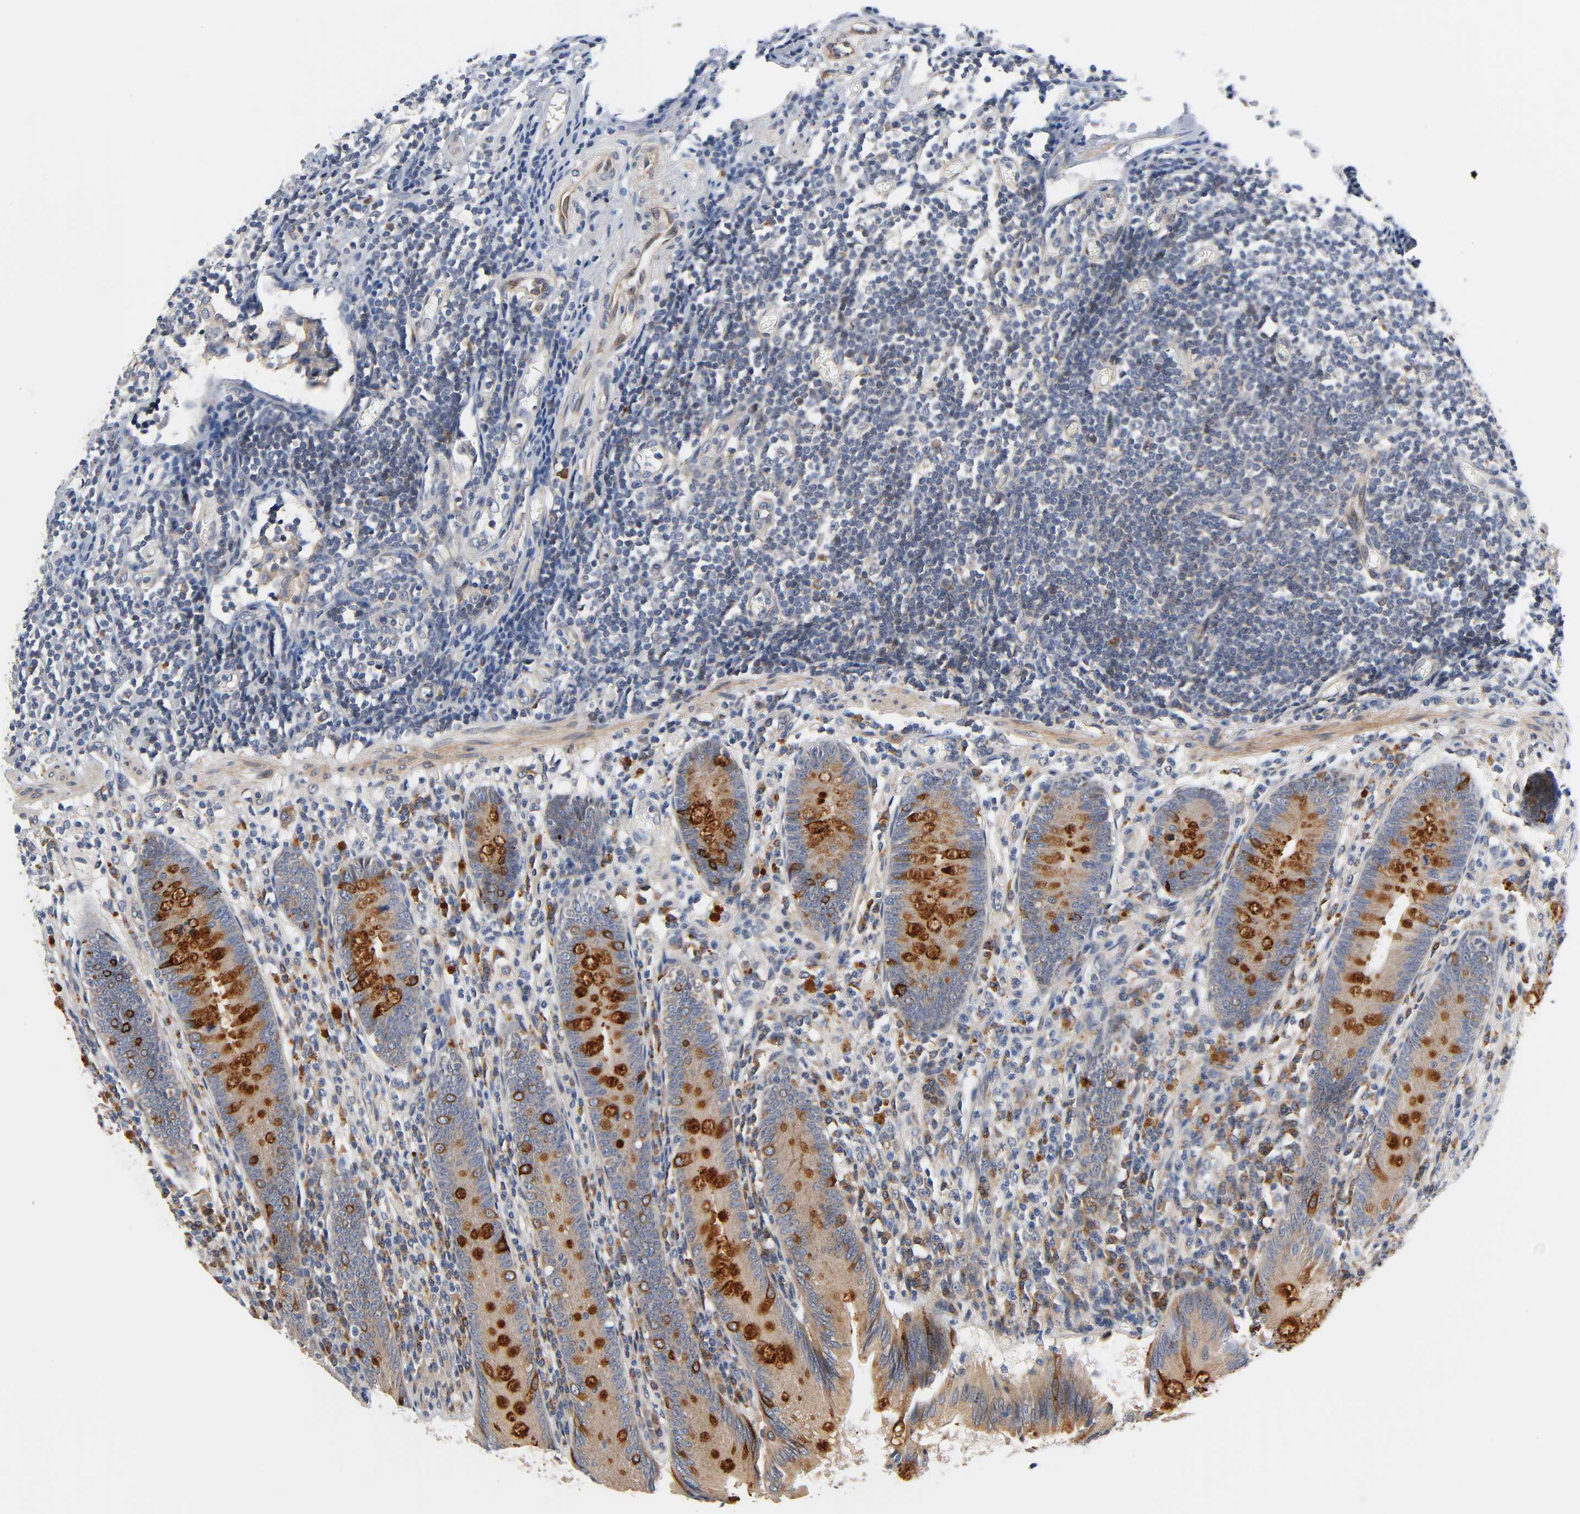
{"staining": {"intensity": "strong", "quantity": "<25%", "location": "cytoplasmic/membranous"}, "tissue": "appendix", "cell_type": "Glandular cells", "image_type": "normal", "snomed": [{"axis": "morphology", "description": "Normal tissue, NOS"}, {"axis": "morphology", "description": "Inflammation, NOS"}, {"axis": "topography", "description": "Appendix"}], "caption": "Glandular cells demonstrate strong cytoplasmic/membranous staining in about <25% of cells in benign appendix. (DAB (3,3'-diaminobenzidine) IHC with brightfield microscopy, high magnification).", "gene": "ASB6", "patient": {"sex": "male", "age": 46}}